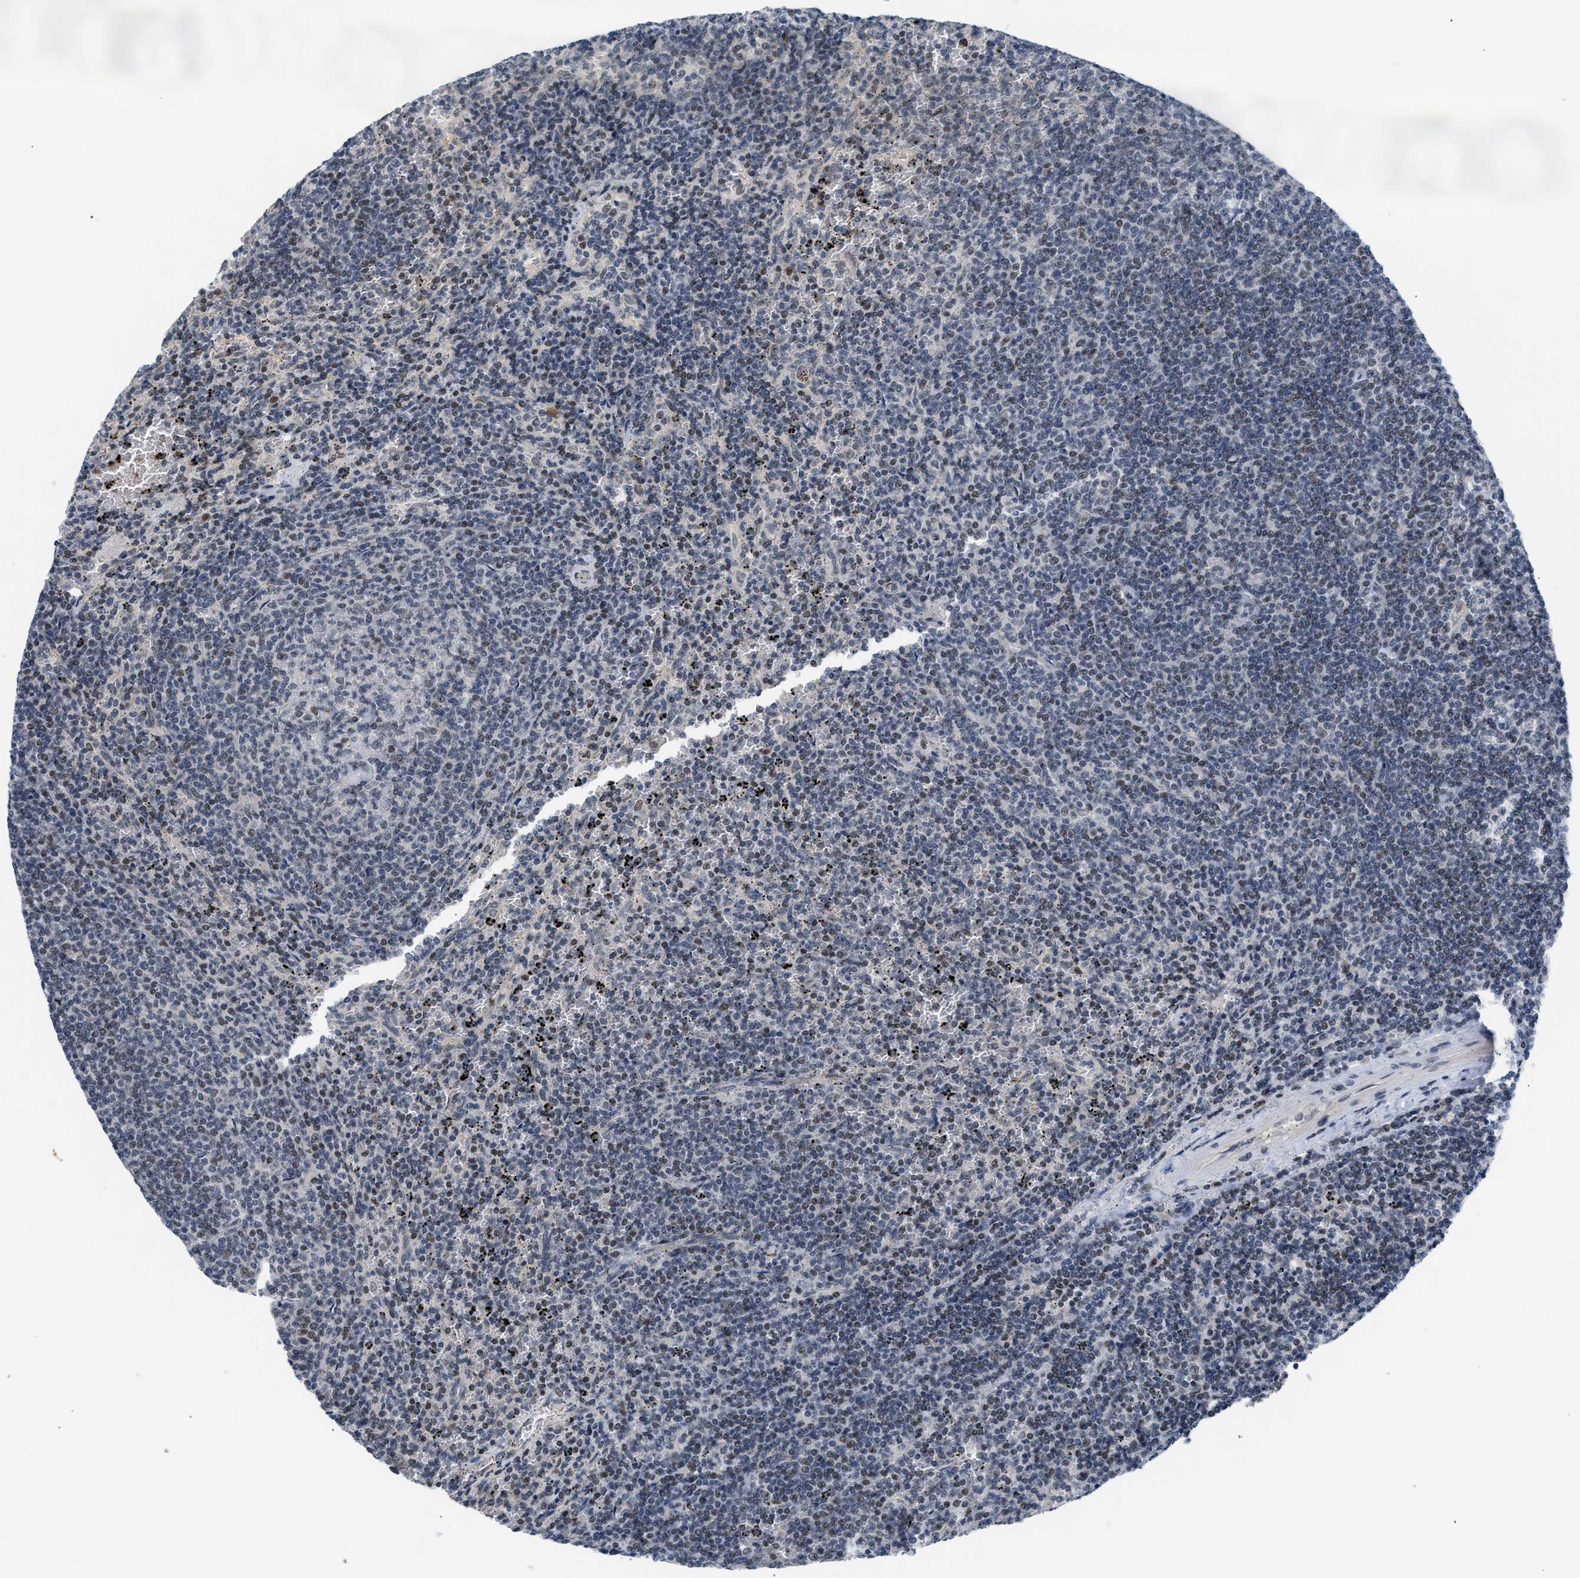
{"staining": {"intensity": "weak", "quantity": "<25%", "location": "nuclear"}, "tissue": "lymphoma", "cell_type": "Tumor cells", "image_type": "cancer", "snomed": [{"axis": "morphology", "description": "Malignant lymphoma, non-Hodgkin's type, Low grade"}, {"axis": "topography", "description": "Spleen"}], "caption": "Human malignant lymphoma, non-Hodgkin's type (low-grade) stained for a protein using immunohistochemistry exhibits no expression in tumor cells.", "gene": "TXNRD3", "patient": {"sex": "female", "age": 50}}